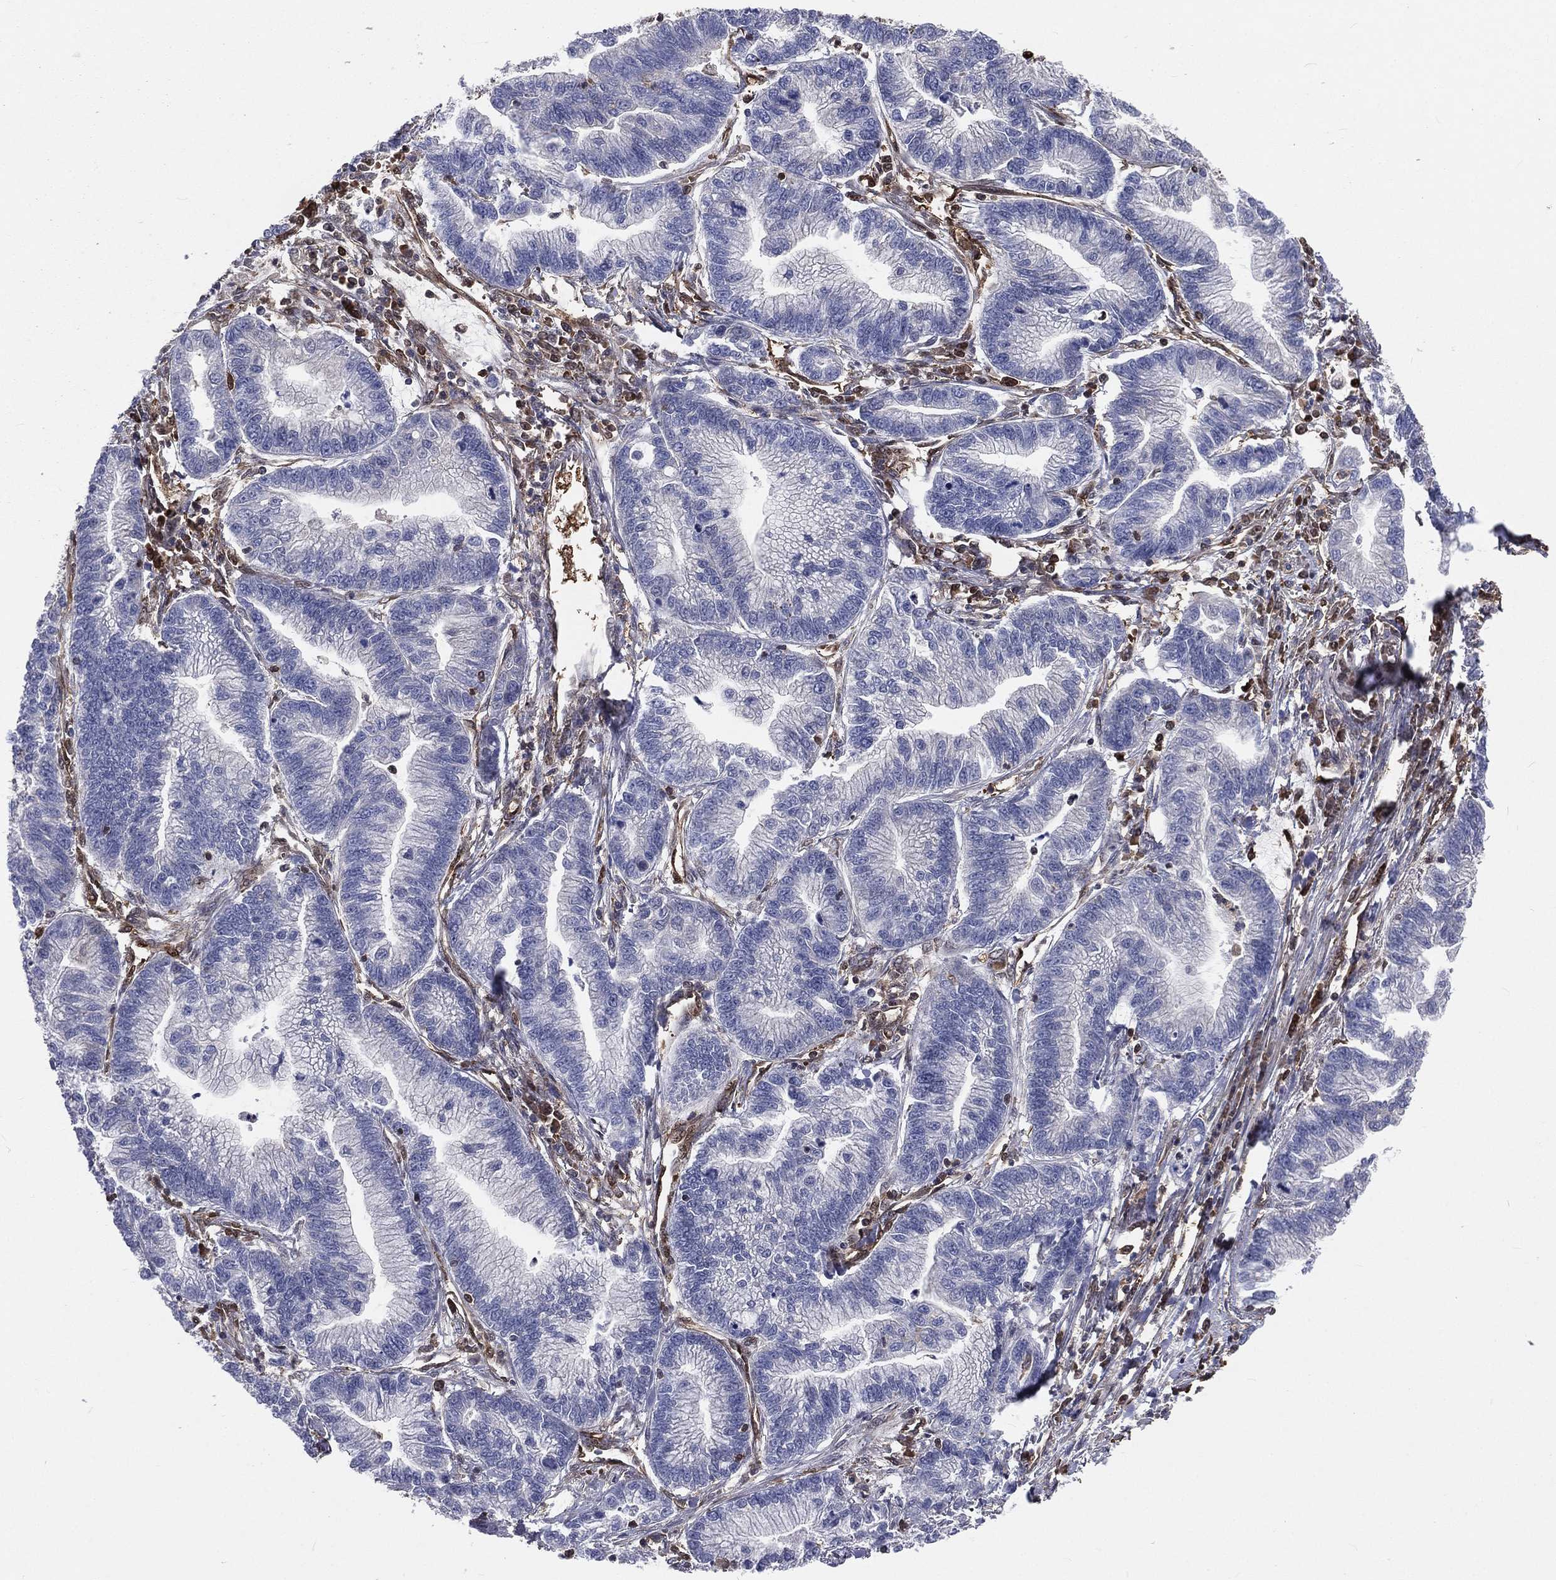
{"staining": {"intensity": "negative", "quantity": "none", "location": "none"}, "tissue": "stomach cancer", "cell_type": "Tumor cells", "image_type": "cancer", "snomed": [{"axis": "morphology", "description": "Adenocarcinoma, NOS"}, {"axis": "topography", "description": "Stomach"}], "caption": "Immunohistochemistry image of neoplastic tissue: stomach cancer (adenocarcinoma) stained with DAB (3,3'-diaminobenzidine) demonstrates no significant protein staining in tumor cells.", "gene": "TBC1D2", "patient": {"sex": "male", "age": 83}}